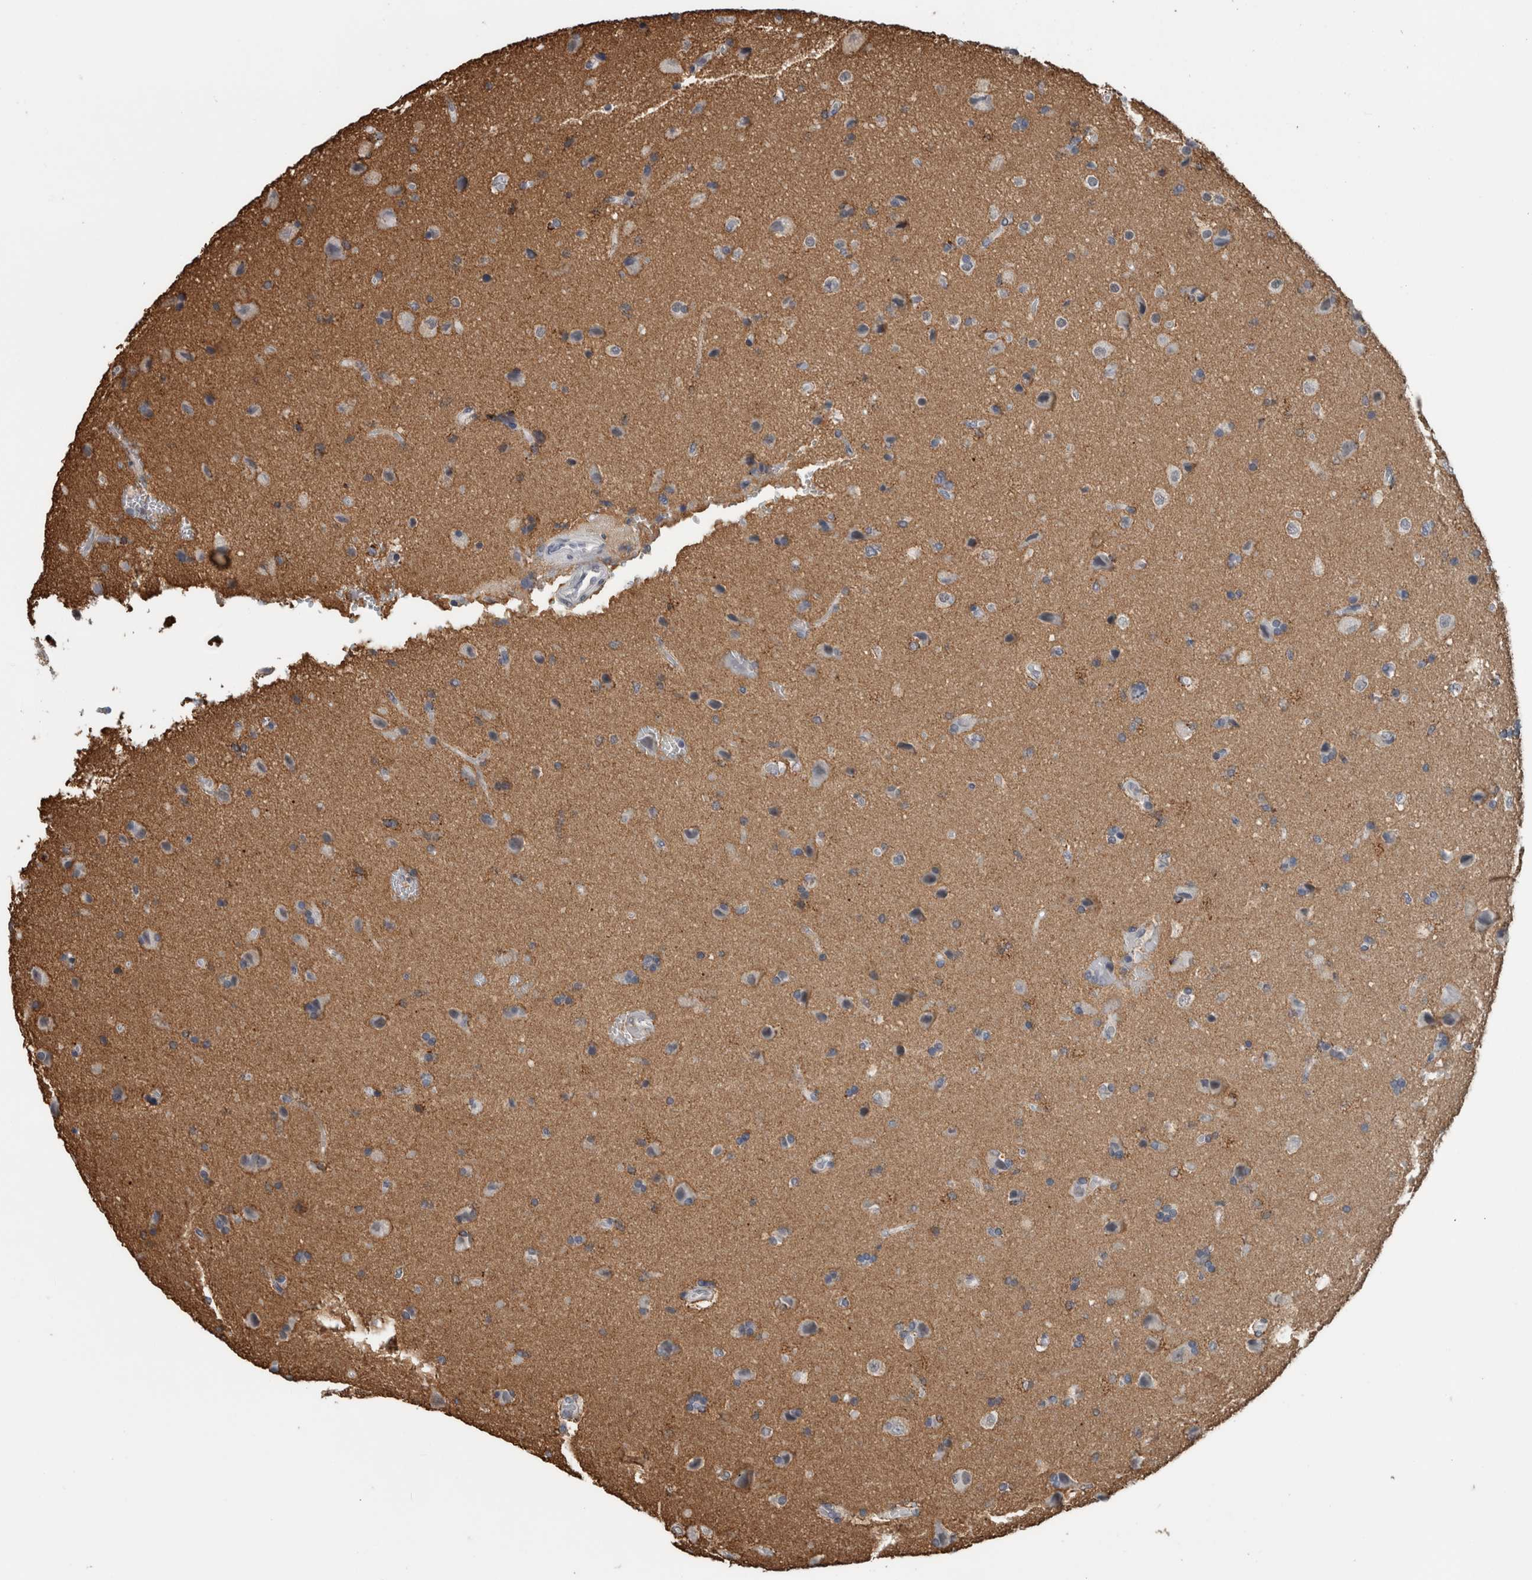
{"staining": {"intensity": "negative", "quantity": "none", "location": "none"}, "tissue": "glioma", "cell_type": "Tumor cells", "image_type": "cancer", "snomed": [{"axis": "morphology", "description": "Glioma, malignant, High grade"}, {"axis": "topography", "description": "Brain"}], "caption": "This histopathology image is of malignant glioma (high-grade) stained with IHC to label a protein in brown with the nuclei are counter-stained blue. There is no staining in tumor cells.", "gene": "ACSF2", "patient": {"sex": "male", "age": 72}}